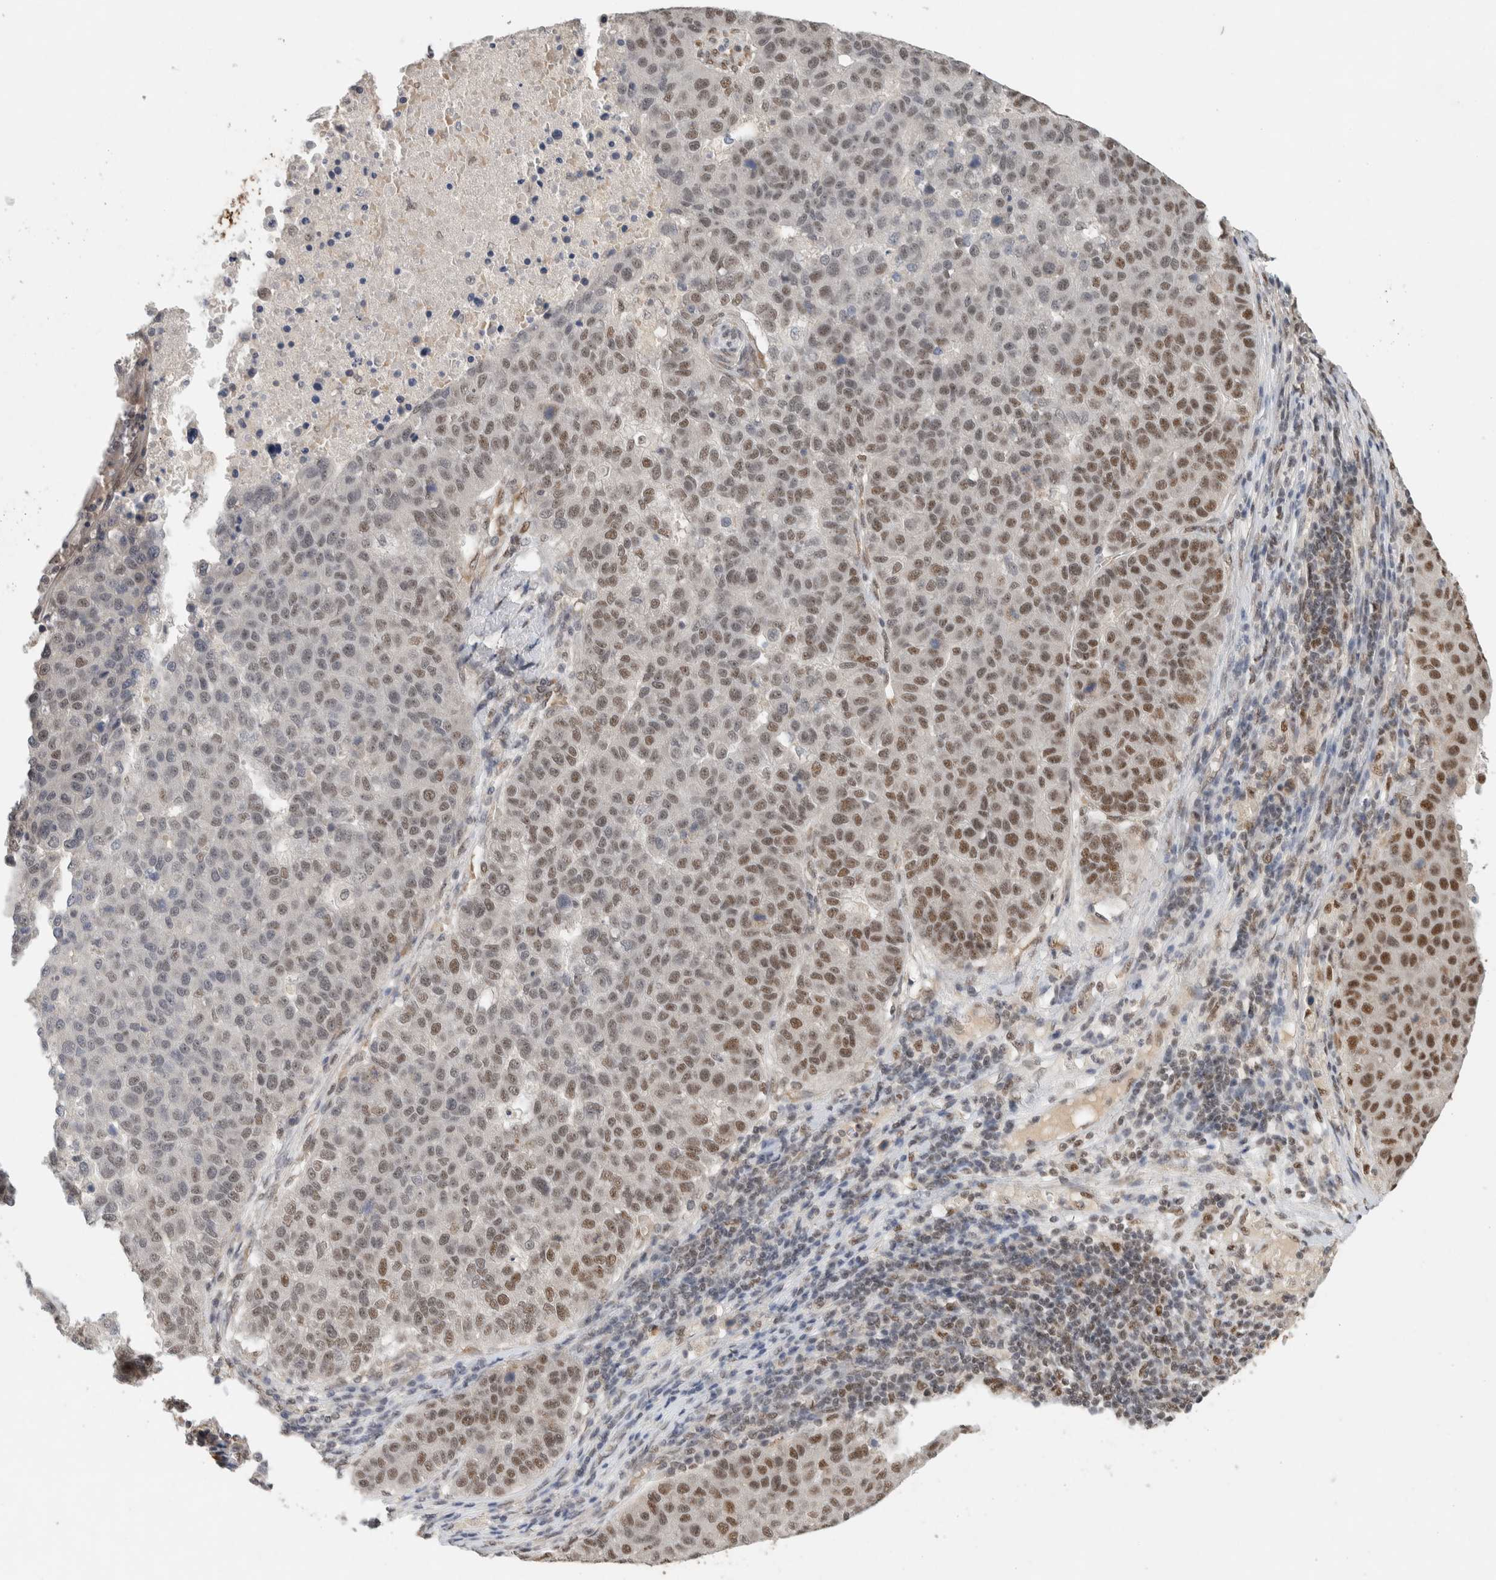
{"staining": {"intensity": "strong", "quantity": "25%-75%", "location": "nuclear"}, "tissue": "pancreatic cancer", "cell_type": "Tumor cells", "image_type": "cancer", "snomed": [{"axis": "morphology", "description": "Adenocarcinoma, NOS"}, {"axis": "topography", "description": "Pancreas"}], "caption": "Adenocarcinoma (pancreatic) stained with DAB (3,3'-diaminobenzidine) immunohistochemistry (IHC) reveals high levels of strong nuclear positivity in approximately 25%-75% of tumor cells.", "gene": "DDX42", "patient": {"sex": "female", "age": 61}}